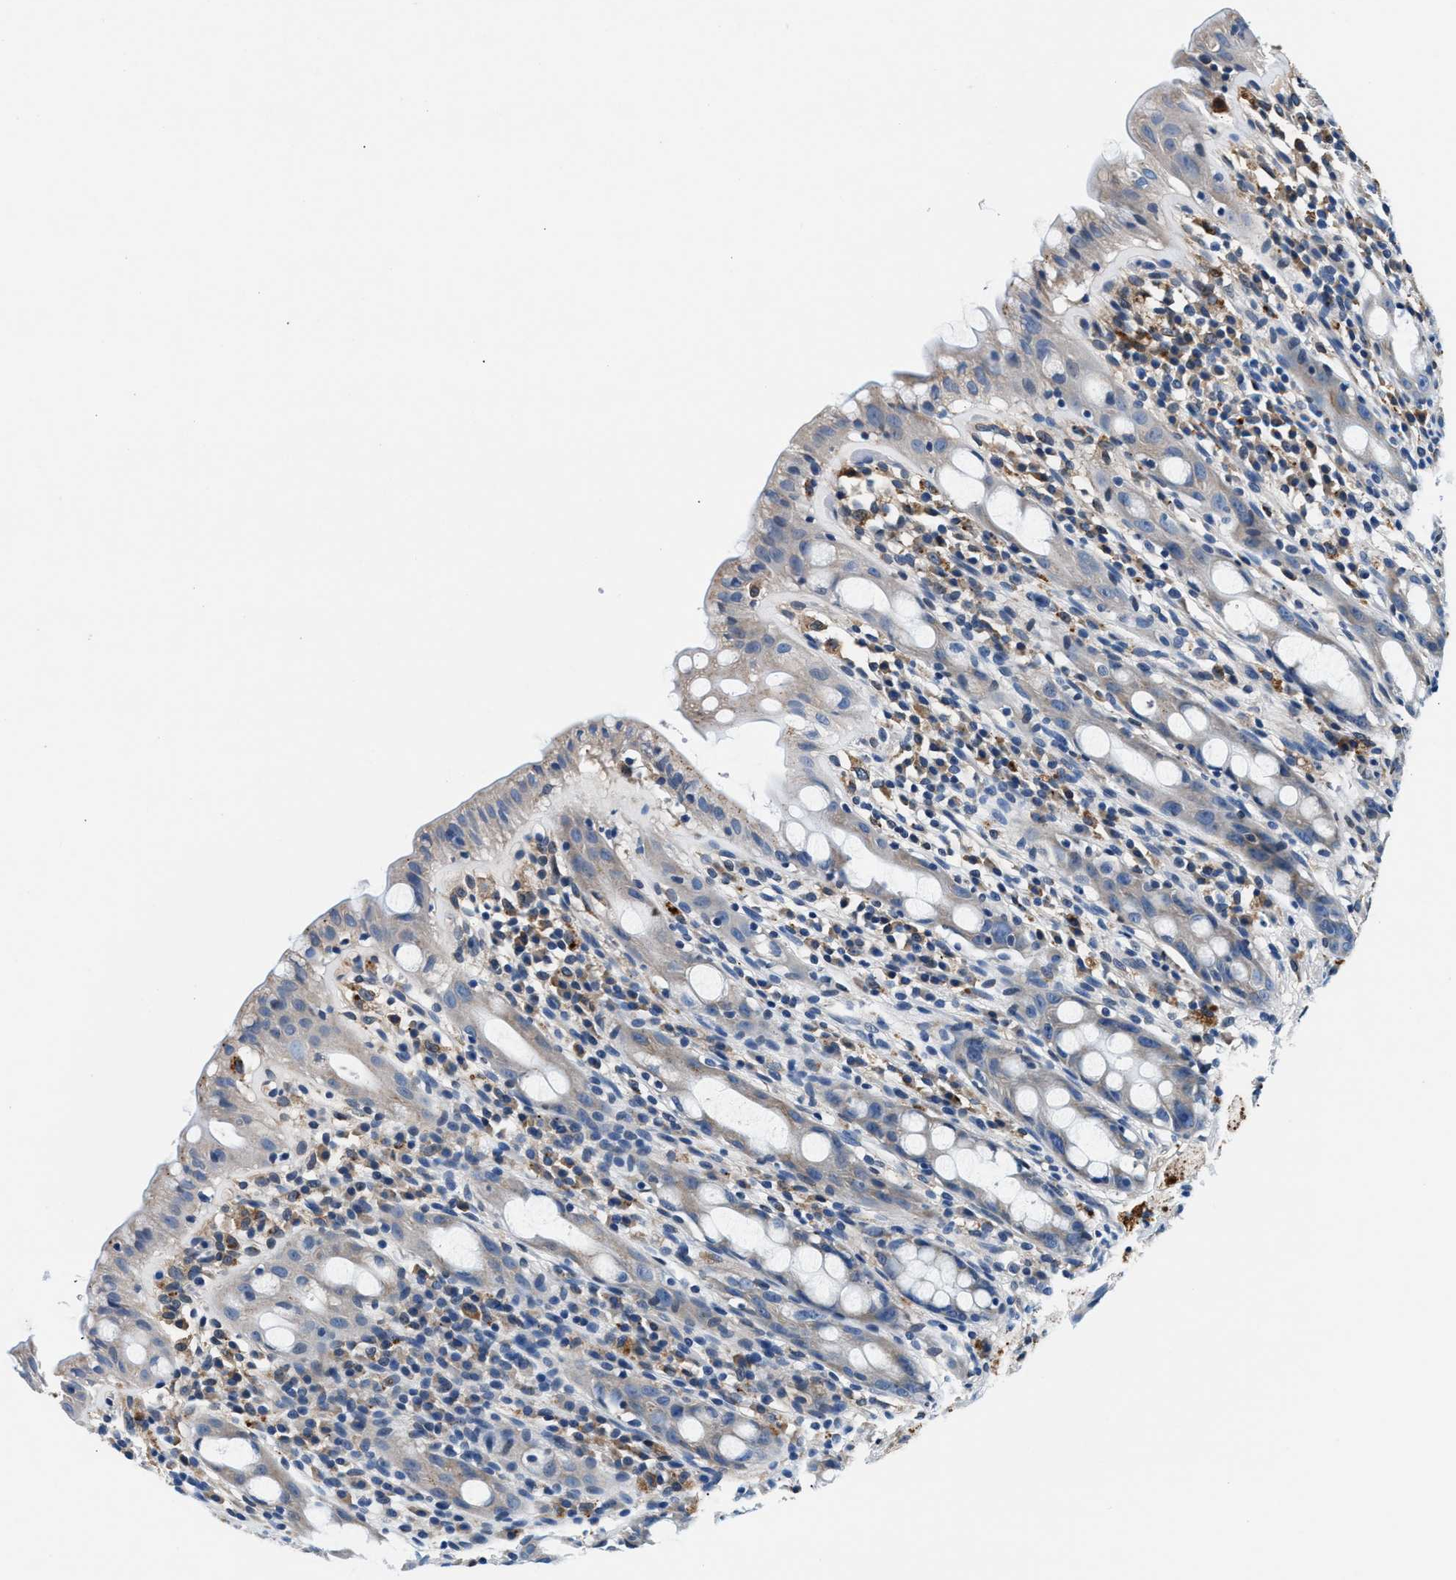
{"staining": {"intensity": "weak", "quantity": "<25%", "location": "cytoplasmic/membranous"}, "tissue": "rectum", "cell_type": "Glandular cells", "image_type": "normal", "snomed": [{"axis": "morphology", "description": "Normal tissue, NOS"}, {"axis": "topography", "description": "Rectum"}], "caption": "DAB immunohistochemical staining of benign human rectum demonstrates no significant staining in glandular cells. (DAB (3,3'-diaminobenzidine) immunohistochemistry with hematoxylin counter stain).", "gene": "SLFN11", "patient": {"sex": "male", "age": 44}}